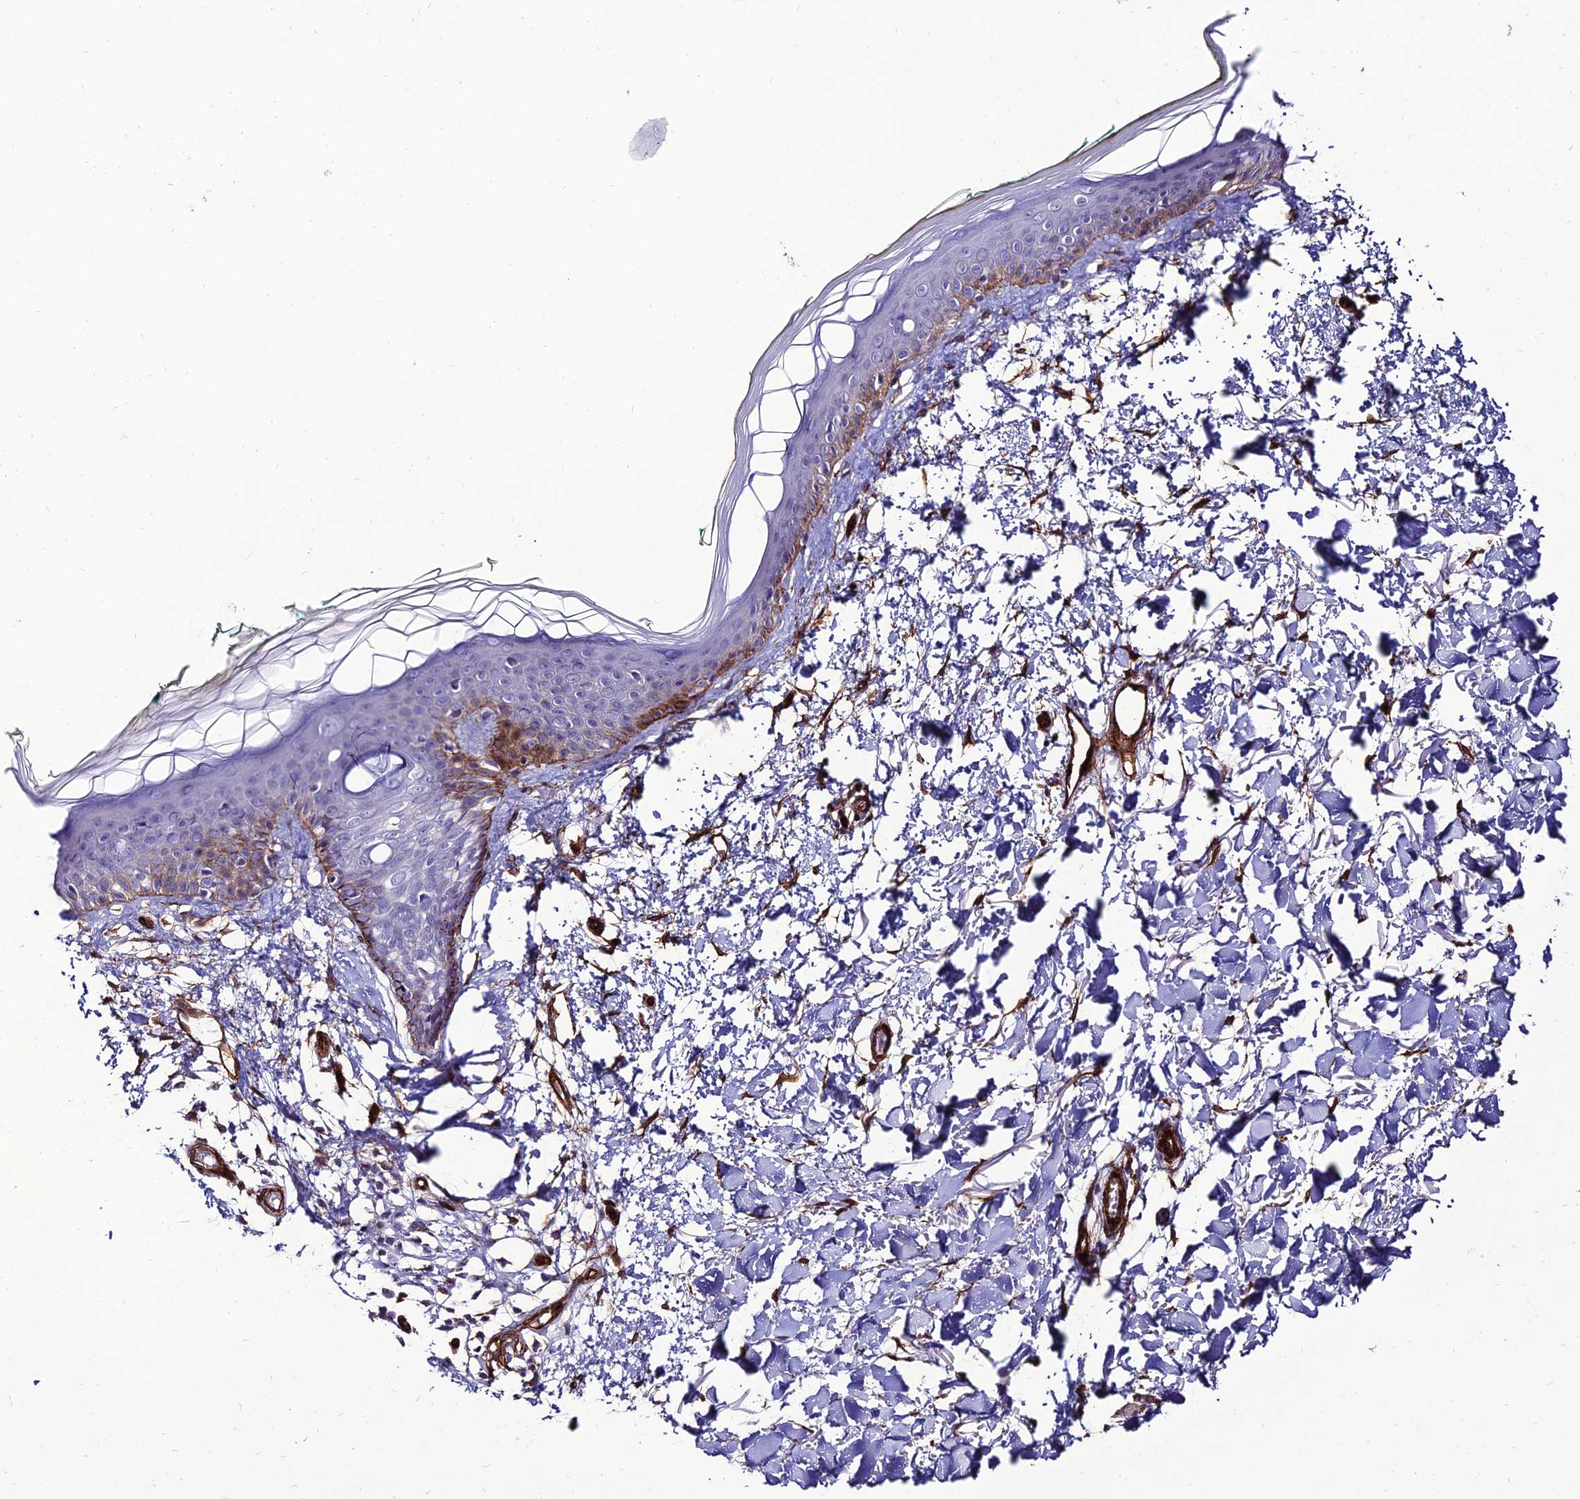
{"staining": {"intensity": "moderate", "quantity": ">75%", "location": "cytoplasmic/membranous"}, "tissue": "skin", "cell_type": "Fibroblasts", "image_type": "normal", "snomed": [{"axis": "morphology", "description": "Normal tissue, NOS"}, {"axis": "topography", "description": "Skin"}], "caption": "Immunohistochemistry histopathology image of normal skin: human skin stained using IHC exhibits medium levels of moderate protein expression localized specifically in the cytoplasmic/membranous of fibroblasts, appearing as a cytoplasmic/membranous brown color.", "gene": "ALDH3B2", "patient": {"sex": "male", "age": 62}}